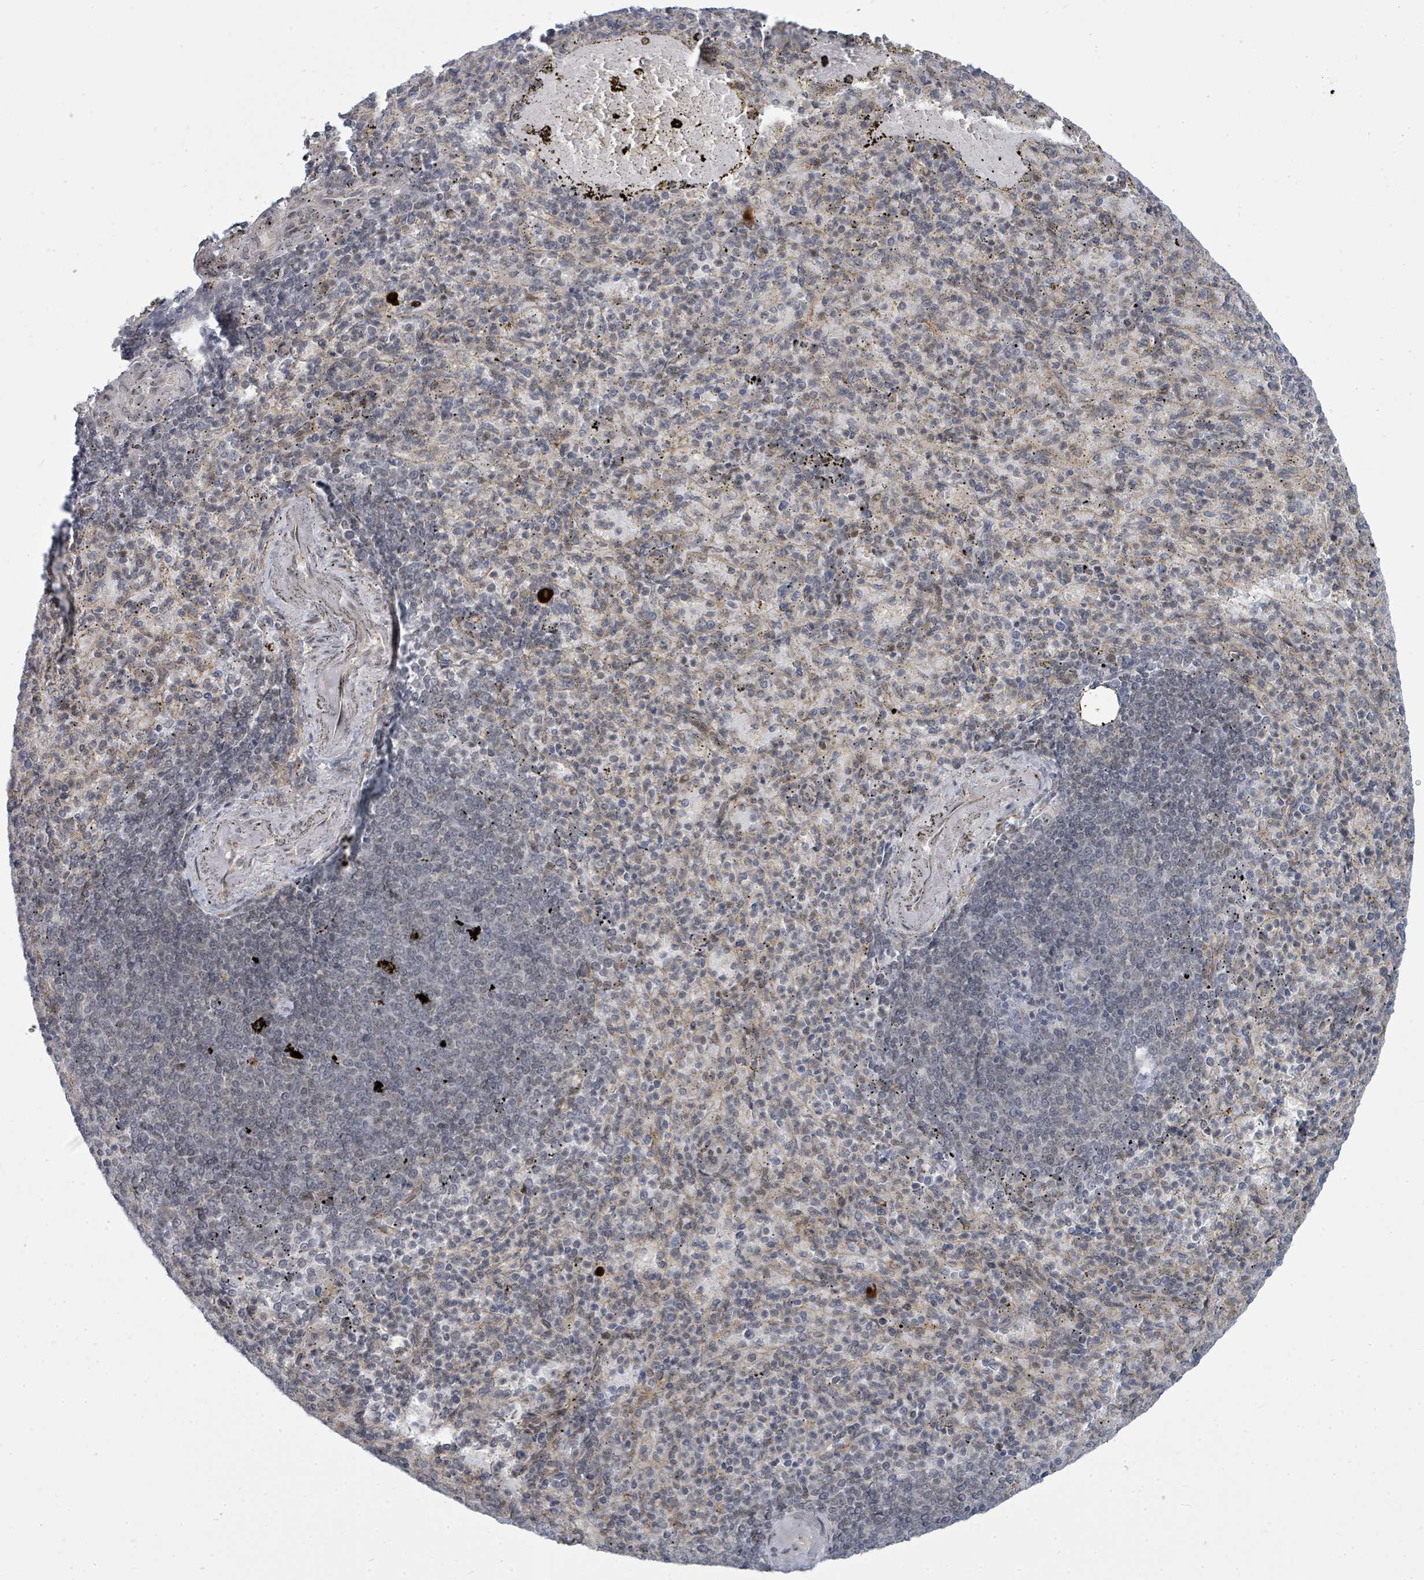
{"staining": {"intensity": "negative", "quantity": "none", "location": "none"}, "tissue": "spleen", "cell_type": "Cells in red pulp", "image_type": "normal", "snomed": [{"axis": "morphology", "description": "Normal tissue, NOS"}, {"axis": "topography", "description": "Spleen"}], "caption": "This is an IHC photomicrograph of benign spleen. There is no expression in cells in red pulp.", "gene": "PSMG2", "patient": {"sex": "female", "age": 74}}